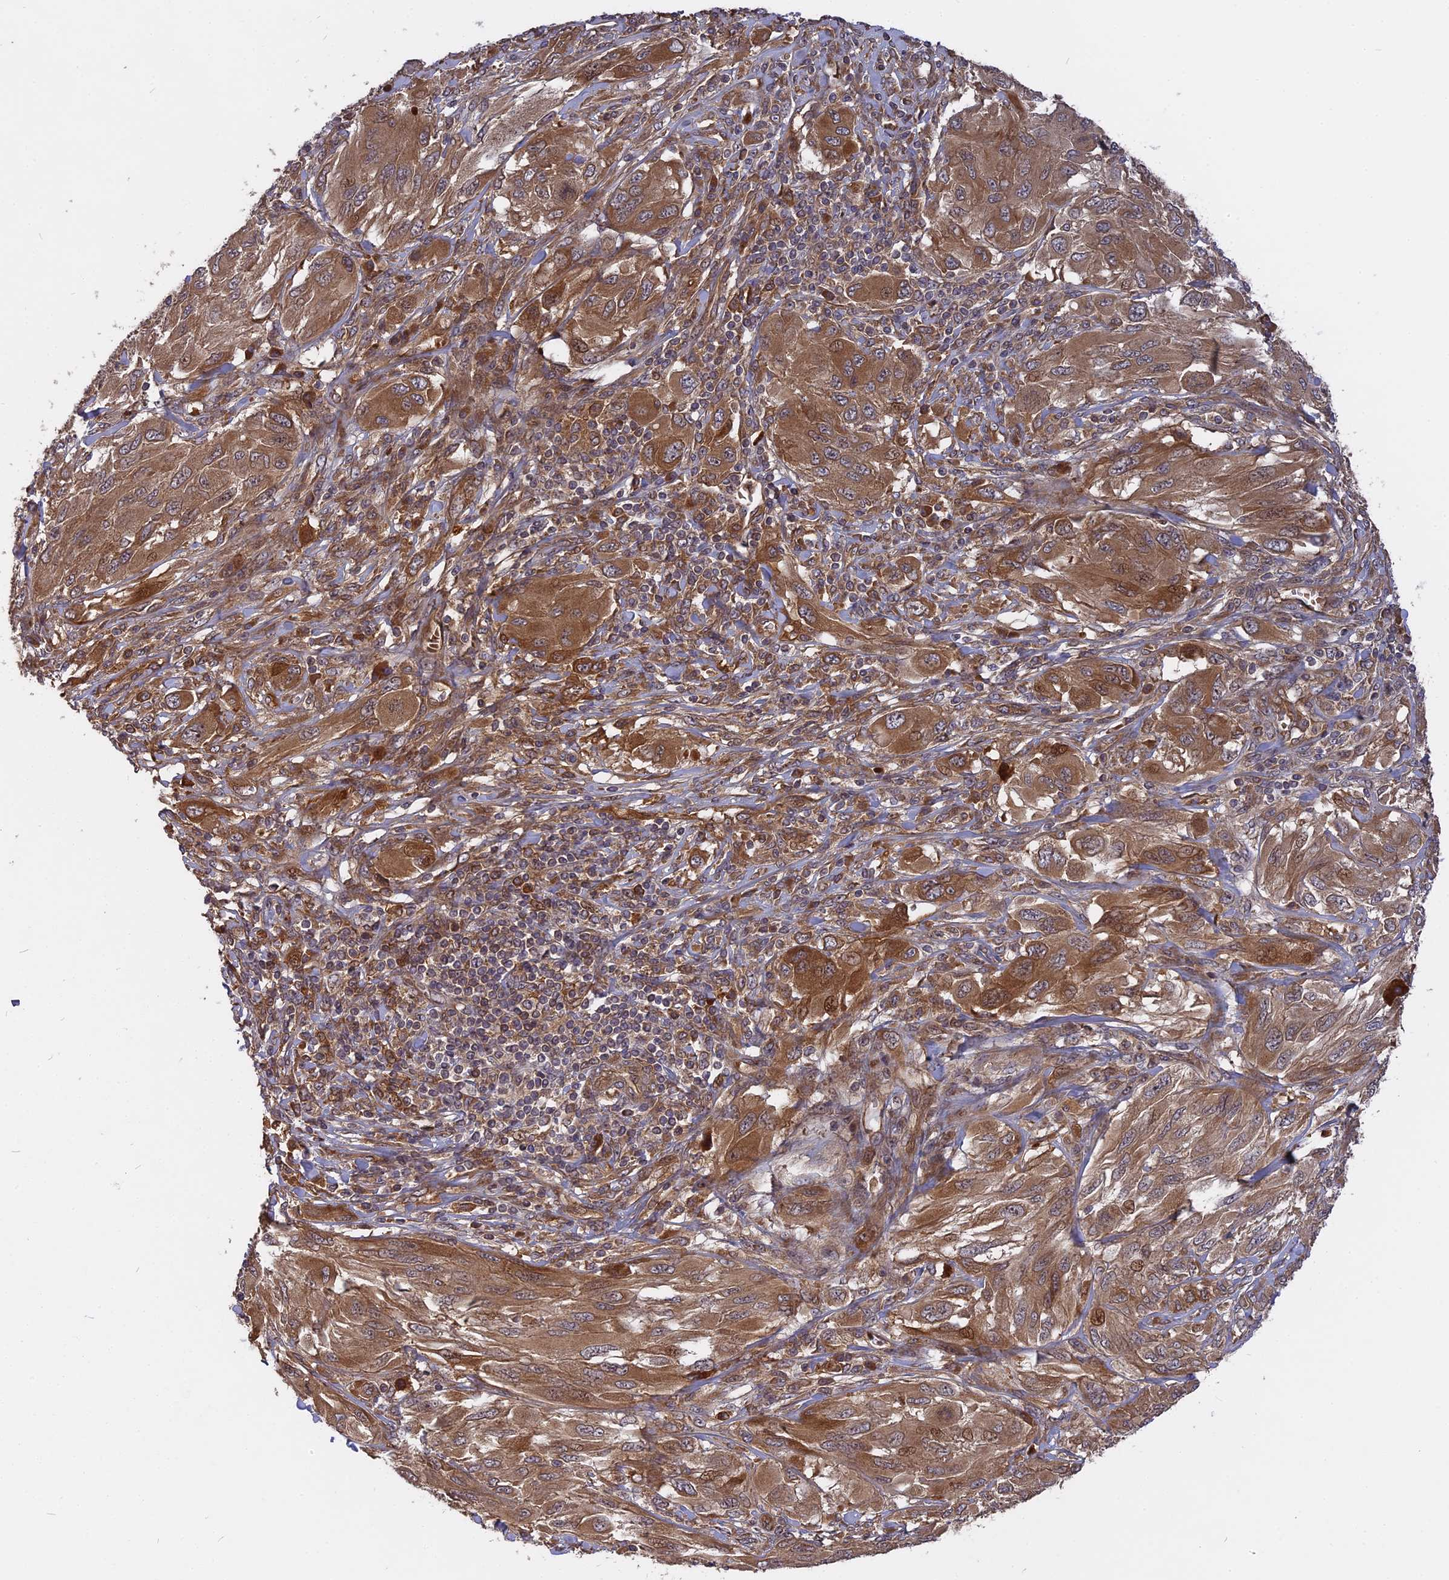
{"staining": {"intensity": "moderate", "quantity": ">75%", "location": "cytoplasmic/membranous,nuclear"}, "tissue": "melanoma", "cell_type": "Tumor cells", "image_type": "cancer", "snomed": [{"axis": "morphology", "description": "Malignant melanoma, NOS"}, {"axis": "topography", "description": "Skin"}], "caption": "Melanoma stained for a protein (brown) shows moderate cytoplasmic/membranous and nuclear positive staining in approximately >75% of tumor cells.", "gene": "TMUB2", "patient": {"sex": "female", "age": 91}}